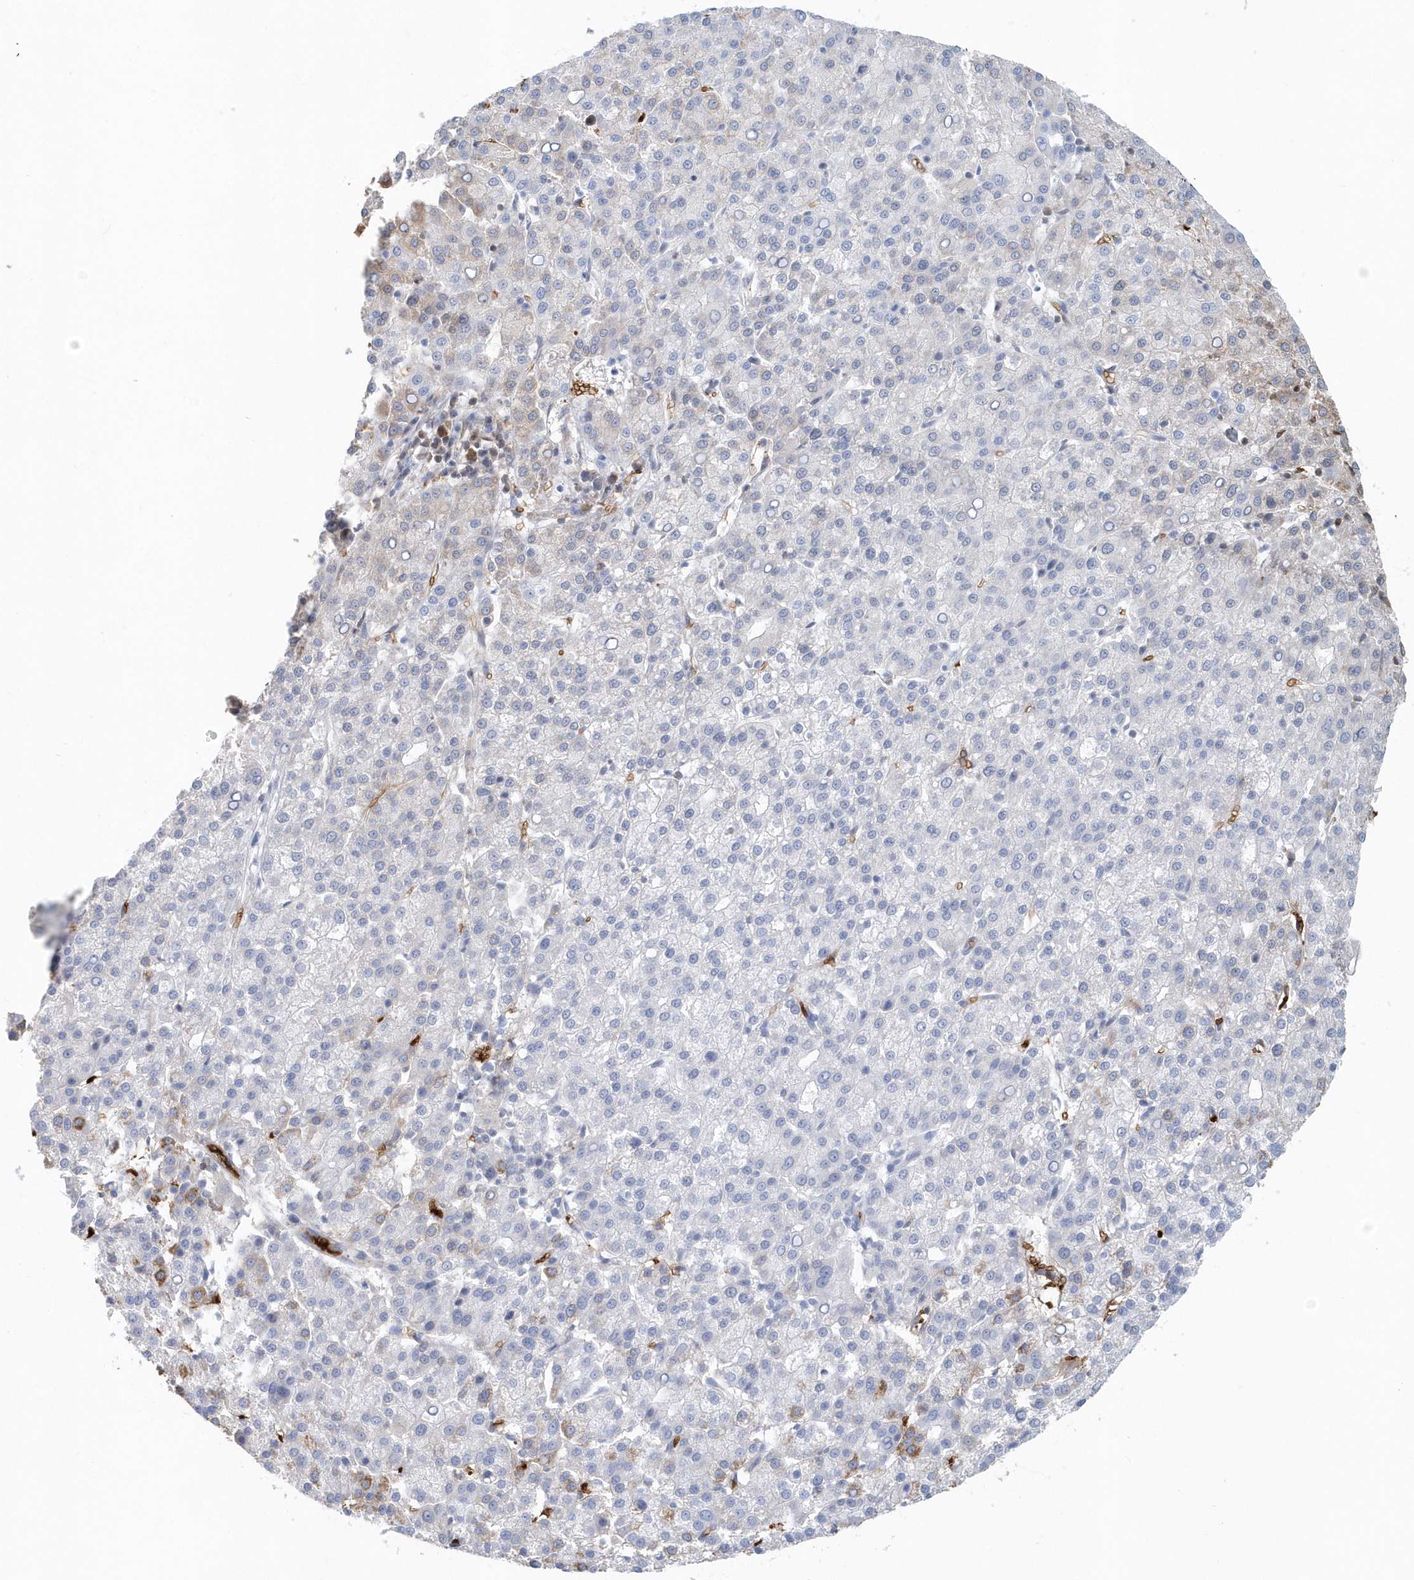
{"staining": {"intensity": "negative", "quantity": "none", "location": "none"}, "tissue": "liver cancer", "cell_type": "Tumor cells", "image_type": "cancer", "snomed": [{"axis": "morphology", "description": "Carcinoma, Hepatocellular, NOS"}, {"axis": "topography", "description": "Liver"}], "caption": "An immunohistochemistry micrograph of liver cancer is shown. There is no staining in tumor cells of liver cancer.", "gene": "HBA2", "patient": {"sex": "female", "age": 58}}